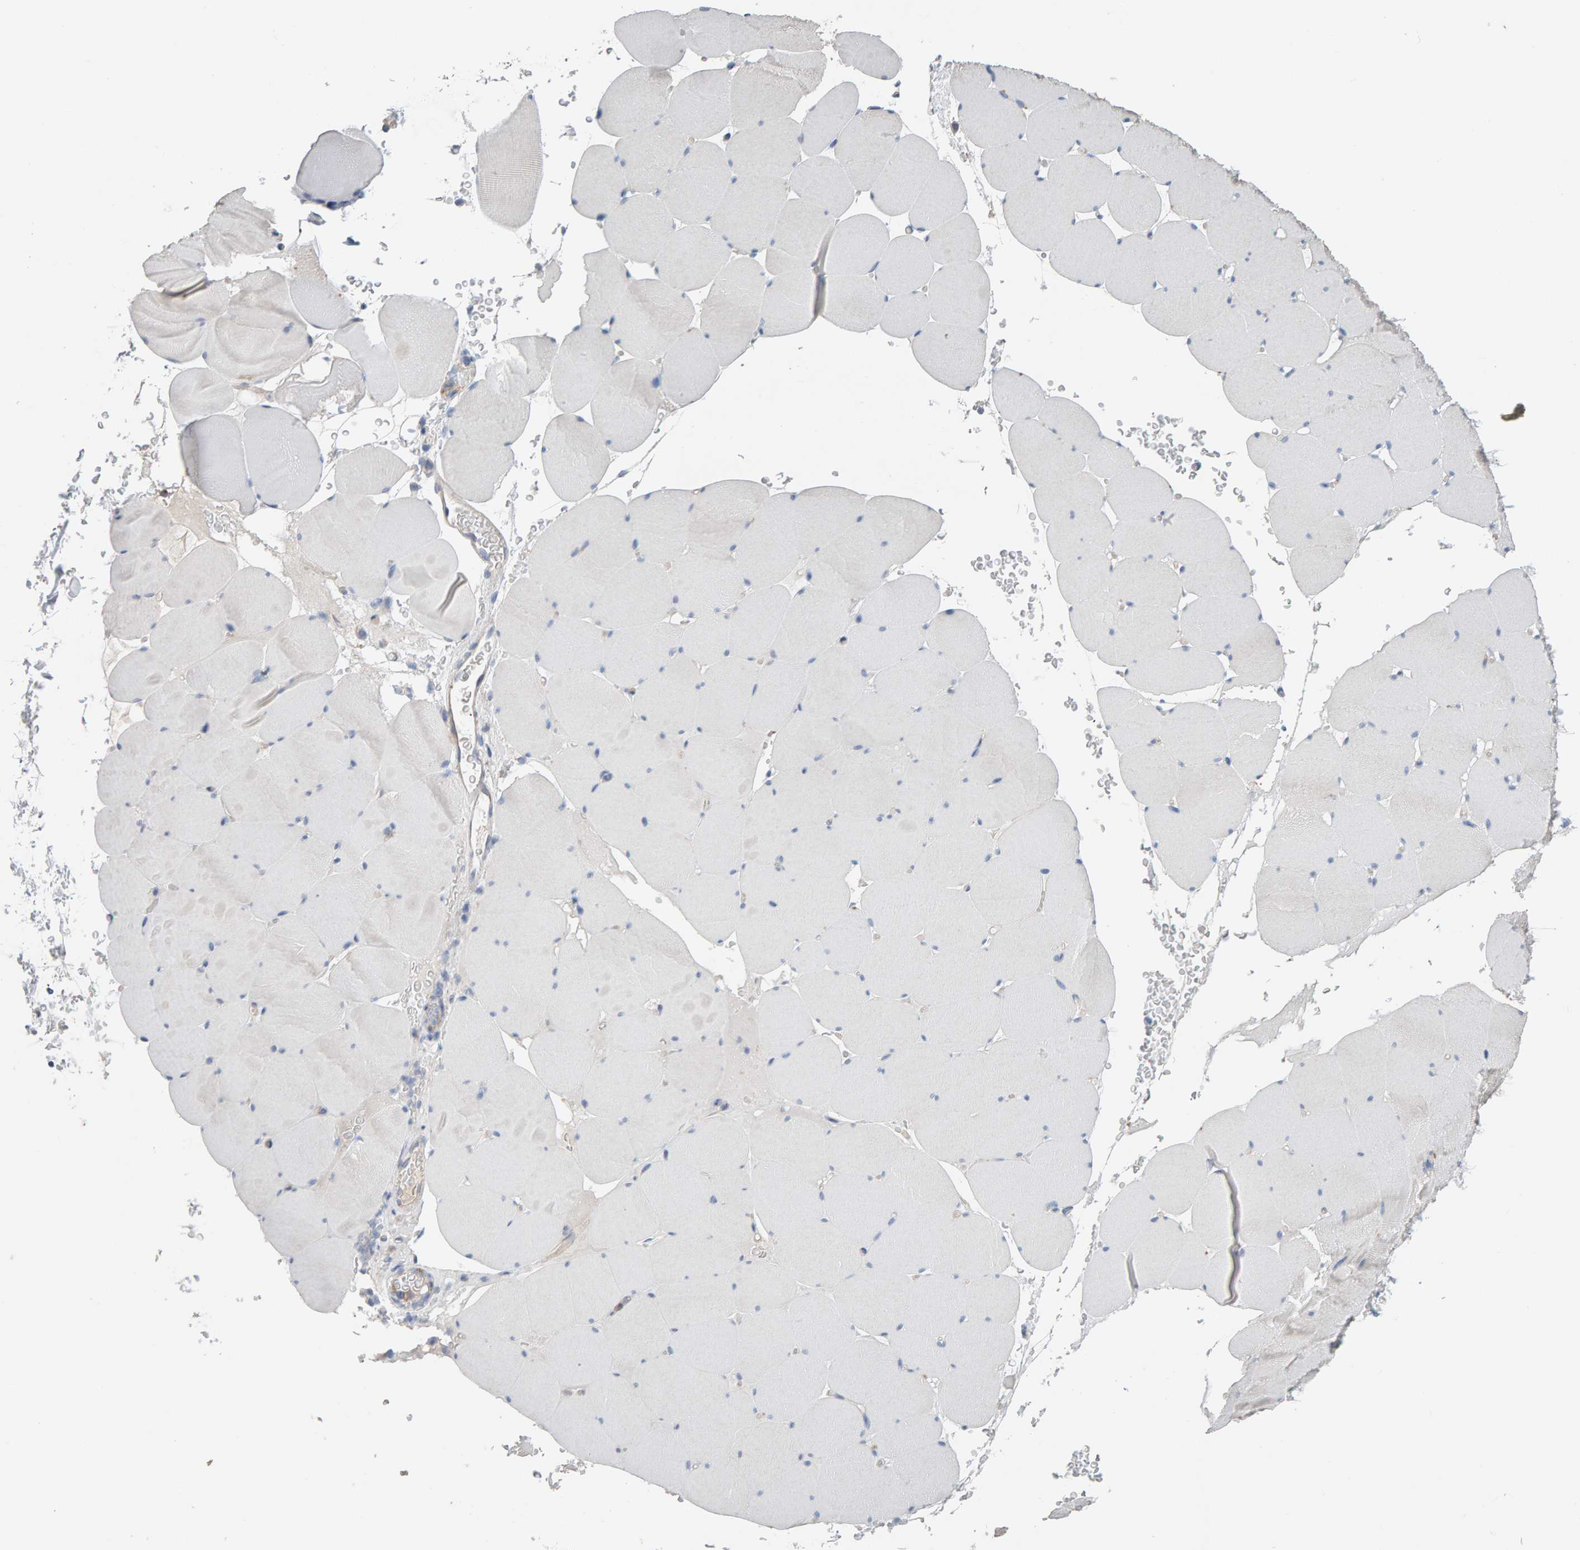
{"staining": {"intensity": "negative", "quantity": "none", "location": "none"}, "tissue": "skeletal muscle", "cell_type": "Myocytes", "image_type": "normal", "snomed": [{"axis": "morphology", "description": "Normal tissue, NOS"}, {"axis": "topography", "description": "Skeletal muscle"}], "caption": "Immunohistochemistry (IHC) of unremarkable human skeletal muscle shows no staining in myocytes. Nuclei are stained in blue.", "gene": "FYN", "patient": {"sex": "male", "age": 62}}